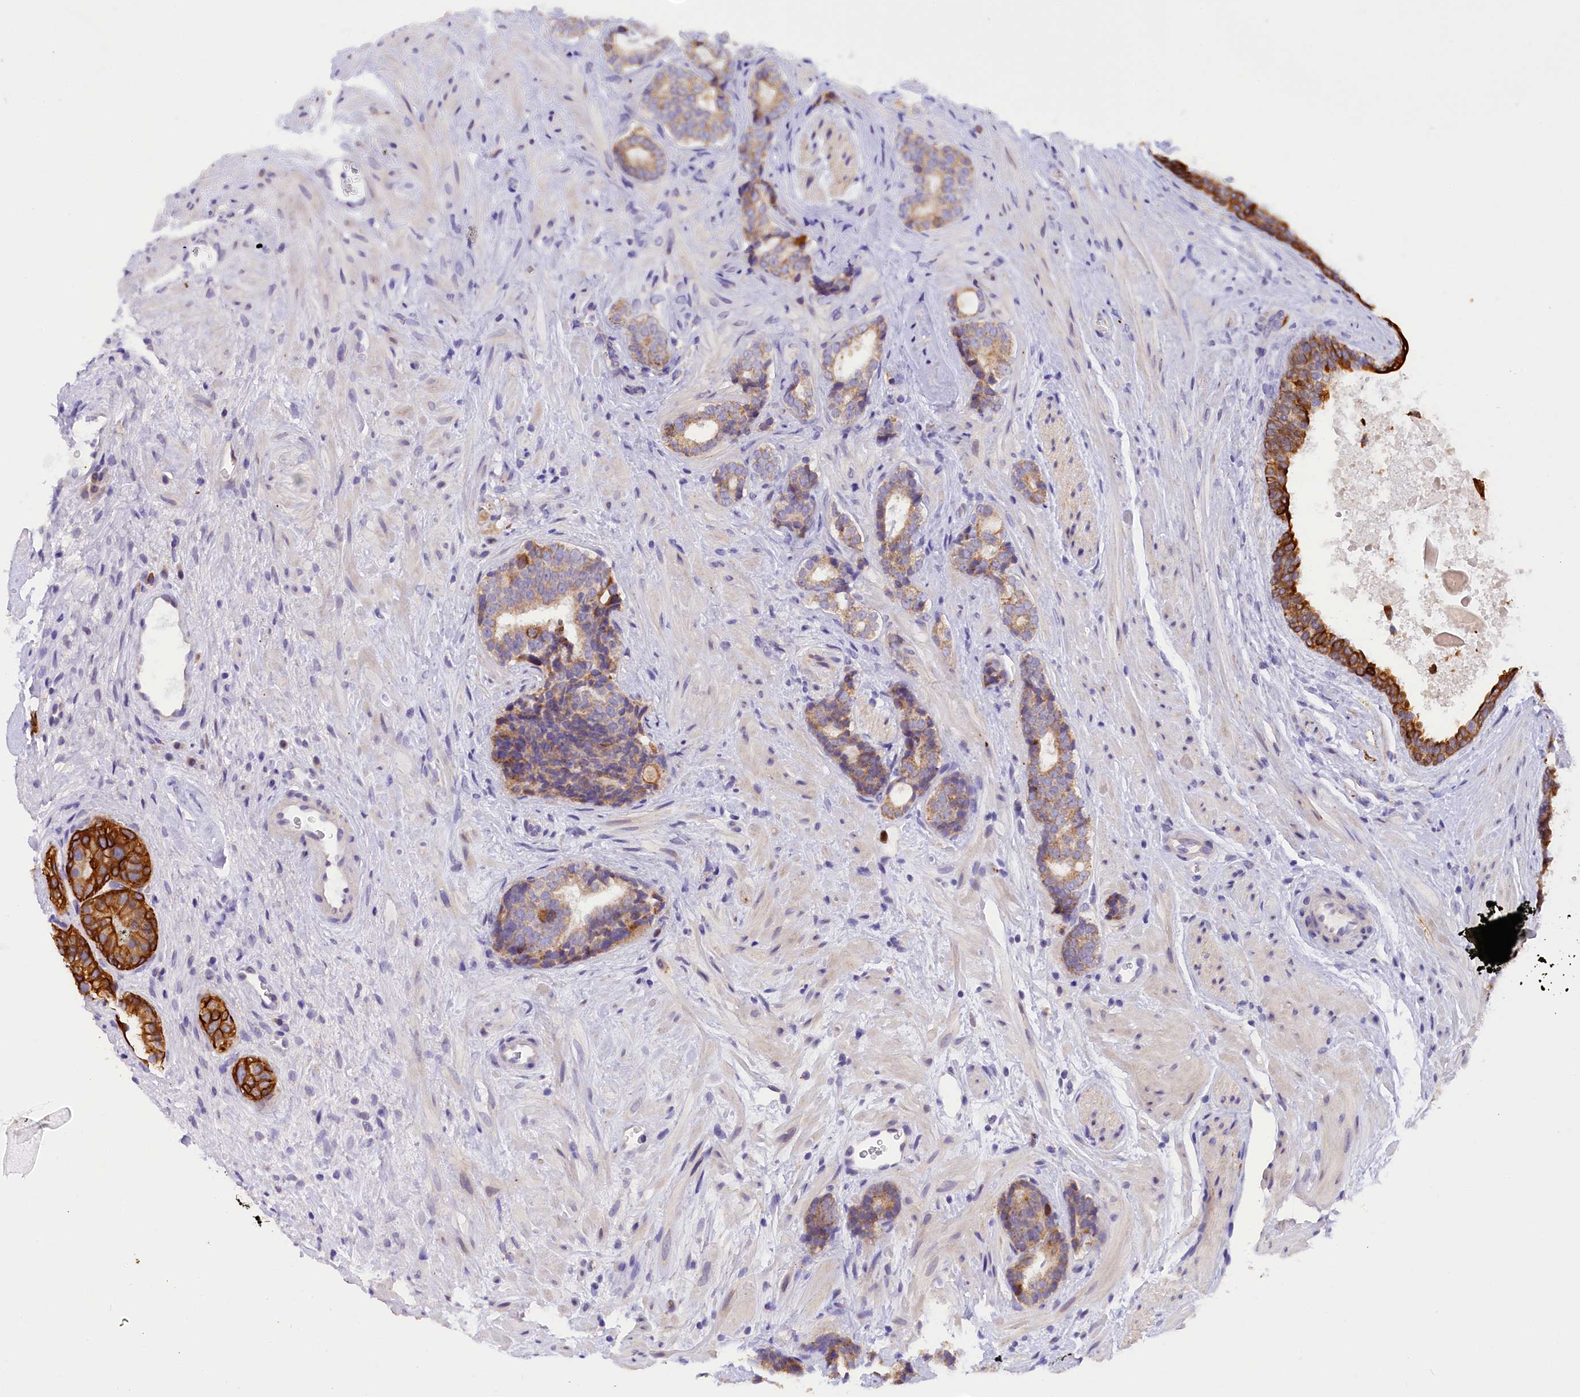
{"staining": {"intensity": "strong", "quantity": "25%-75%", "location": "cytoplasmic/membranous"}, "tissue": "prostate cancer", "cell_type": "Tumor cells", "image_type": "cancer", "snomed": [{"axis": "morphology", "description": "Adenocarcinoma, High grade"}, {"axis": "topography", "description": "Prostate"}], "caption": "Tumor cells display high levels of strong cytoplasmic/membranous positivity in approximately 25%-75% of cells in adenocarcinoma (high-grade) (prostate). (DAB (3,3'-diaminobenzidine) IHC, brown staining for protein, blue staining for nuclei).", "gene": "PKIA", "patient": {"sex": "male", "age": 56}}